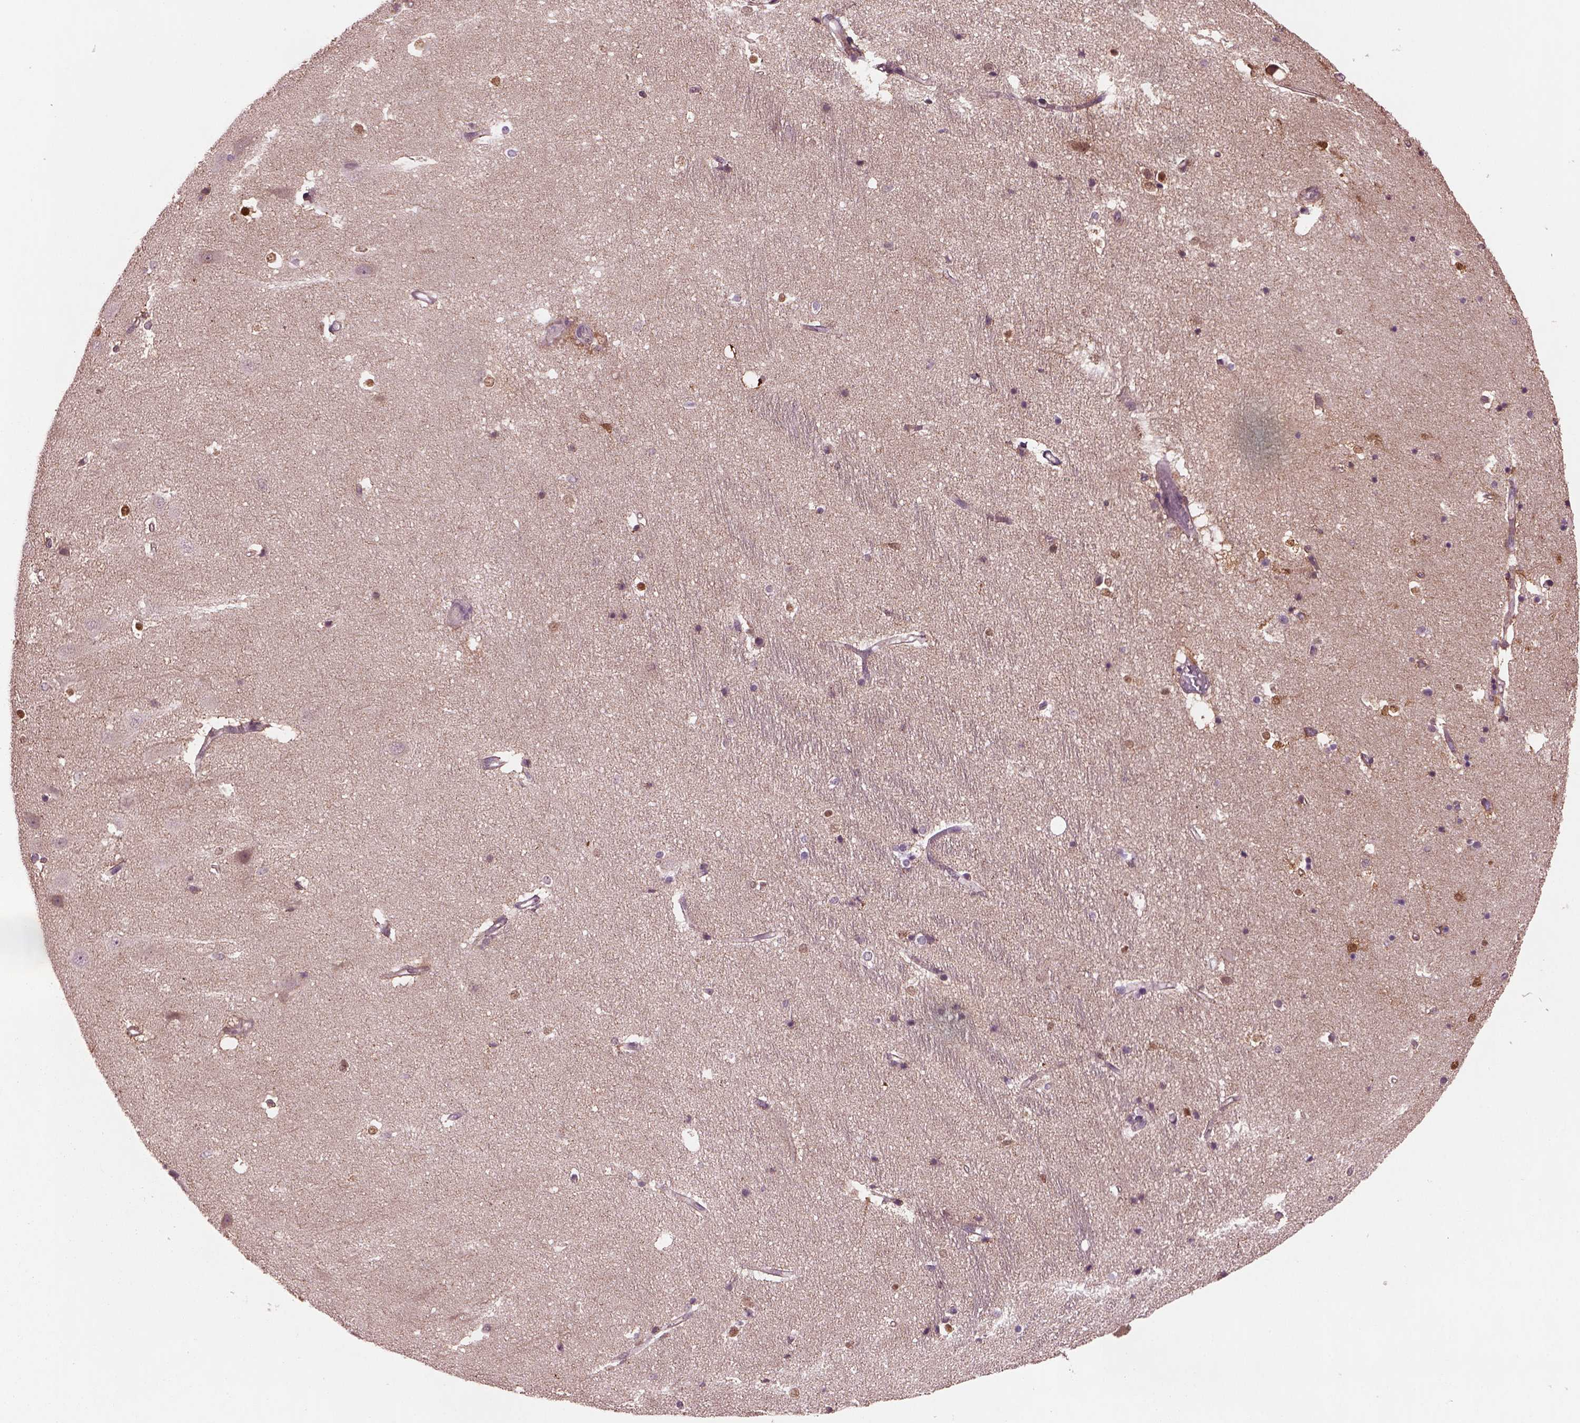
{"staining": {"intensity": "strong", "quantity": ">75%", "location": "nuclear"}, "tissue": "hippocampus", "cell_type": "Glial cells", "image_type": "normal", "snomed": [{"axis": "morphology", "description": "Normal tissue, NOS"}, {"axis": "topography", "description": "Hippocampus"}], "caption": "Immunohistochemical staining of normal hippocampus displays high levels of strong nuclear expression in approximately >75% of glial cells.", "gene": "SRI", "patient": {"sex": "male", "age": 44}}